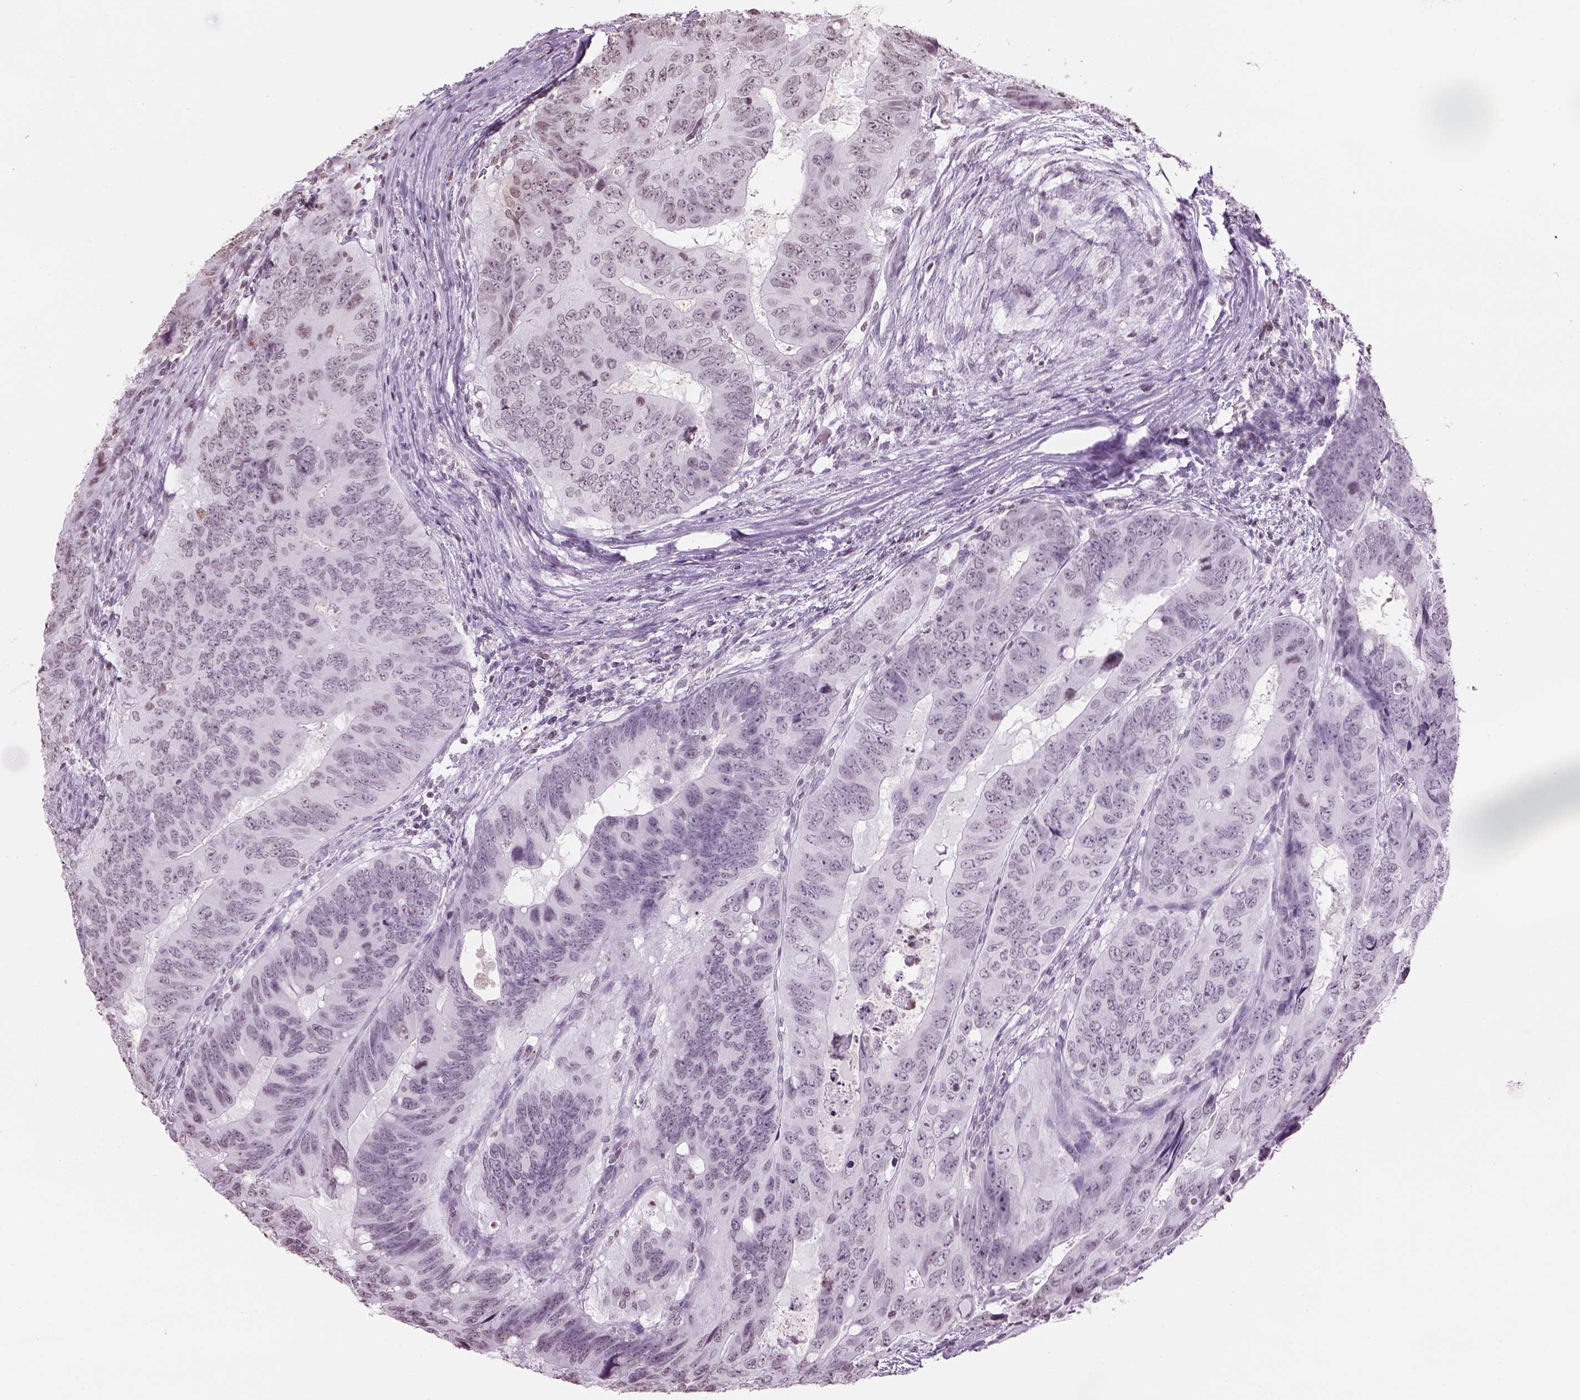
{"staining": {"intensity": "negative", "quantity": "none", "location": "none"}, "tissue": "colorectal cancer", "cell_type": "Tumor cells", "image_type": "cancer", "snomed": [{"axis": "morphology", "description": "Adenocarcinoma, NOS"}, {"axis": "topography", "description": "Colon"}], "caption": "High magnification brightfield microscopy of colorectal cancer stained with DAB (3,3'-diaminobenzidine) (brown) and counterstained with hematoxylin (blue): tumor cells show no significant positivity.", "gene": "BARHL1", "patient": {"sex": "male", "age": 79}}